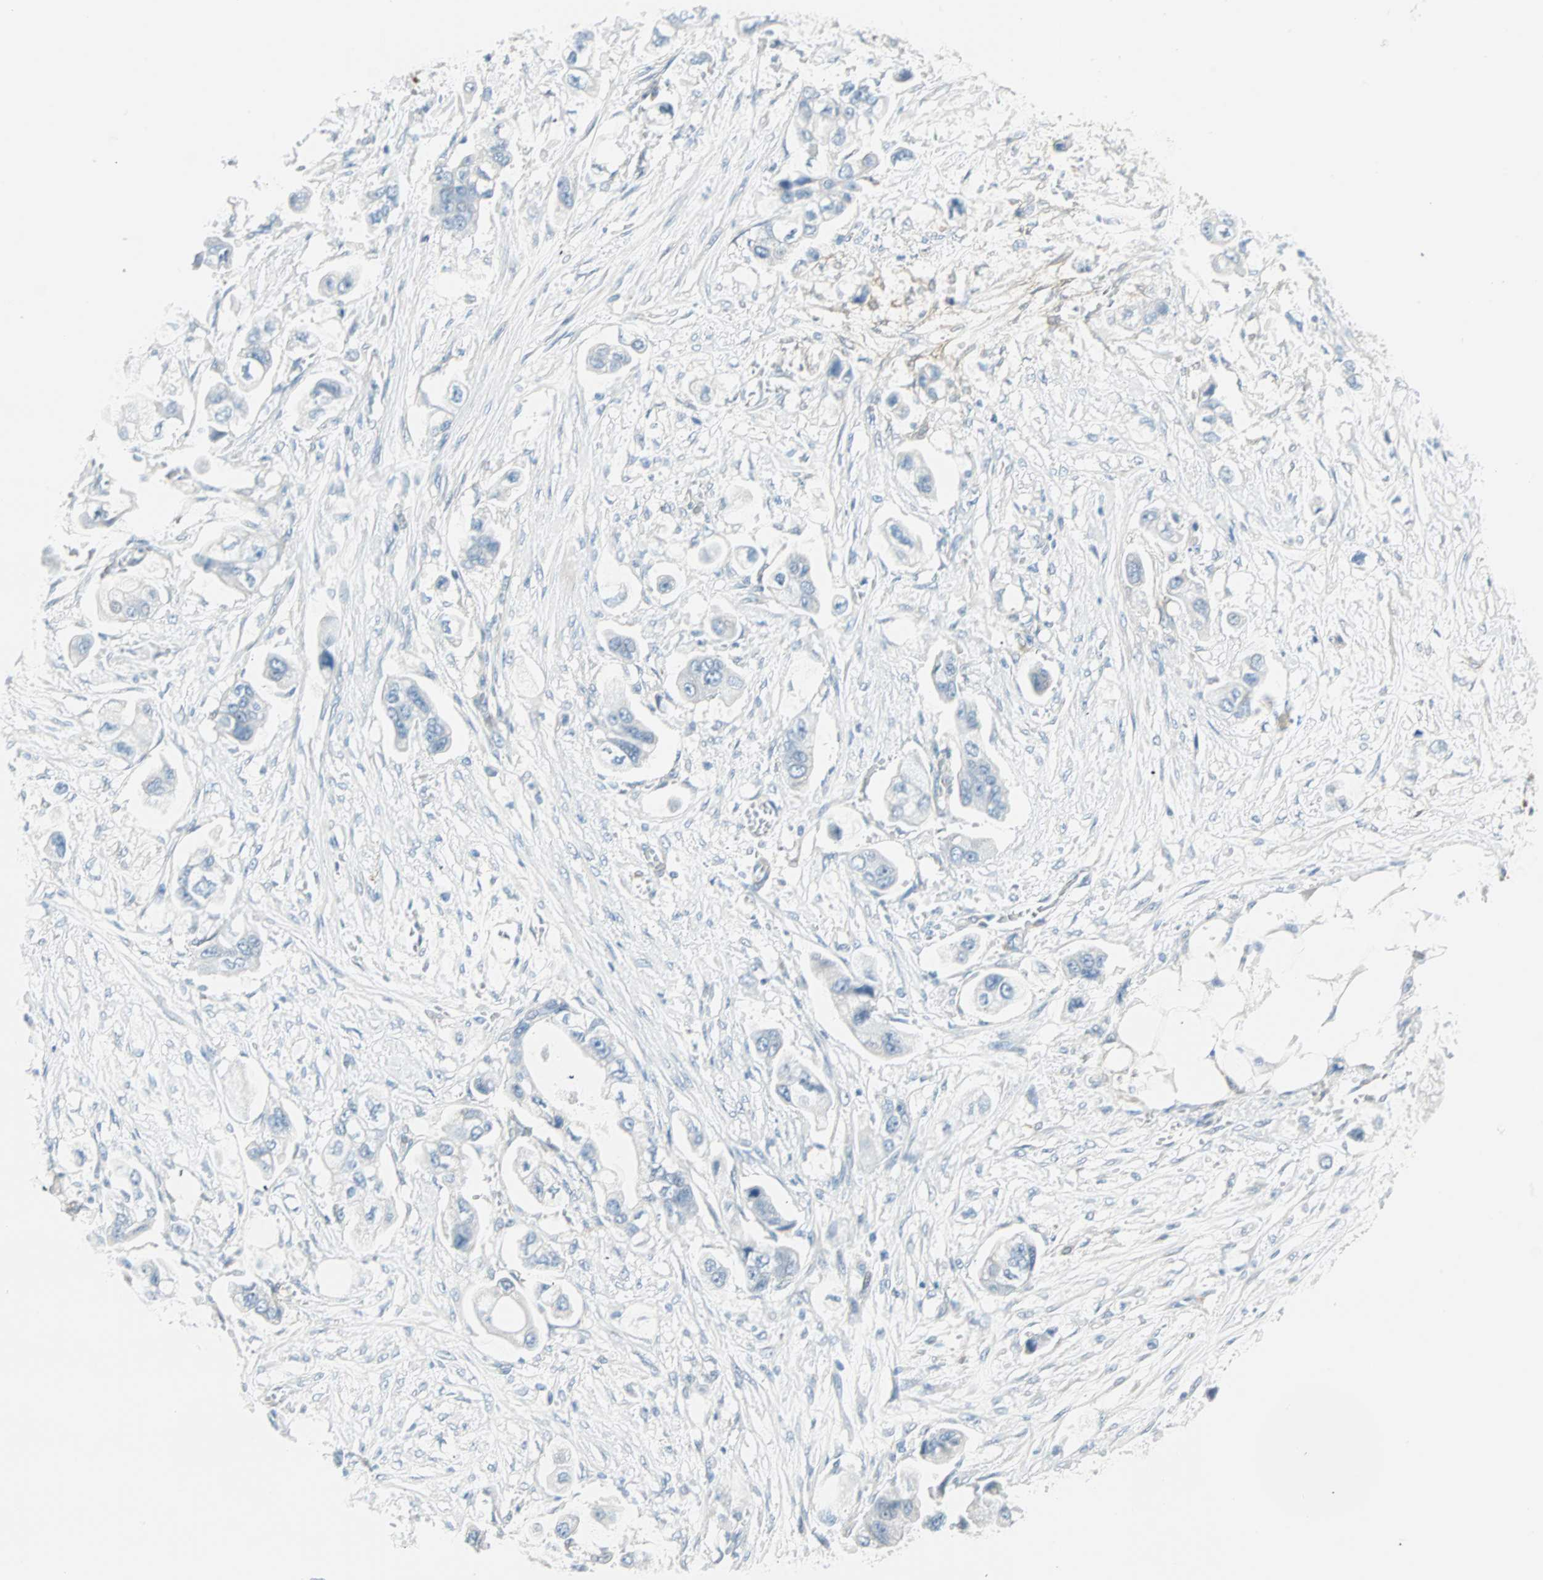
{"staining": {"intensity": "negative", "quantity": "none", "location": "none"}, "tissue": "stomach cancer", "cell_type": "Tumor cells", "image_type": "cancer", "snomed": [{"axis": "morphology", "description": "Adenocarcinoma, NOS"}, {"axis": "topography", "description": "Stomach"}], "caption": "Protein analysis of stomach adenocarcinoma demonstrates no significant staining in tumor cells.", "gene": "ATF6", "patient": {"sex": "male", "age": 62}}